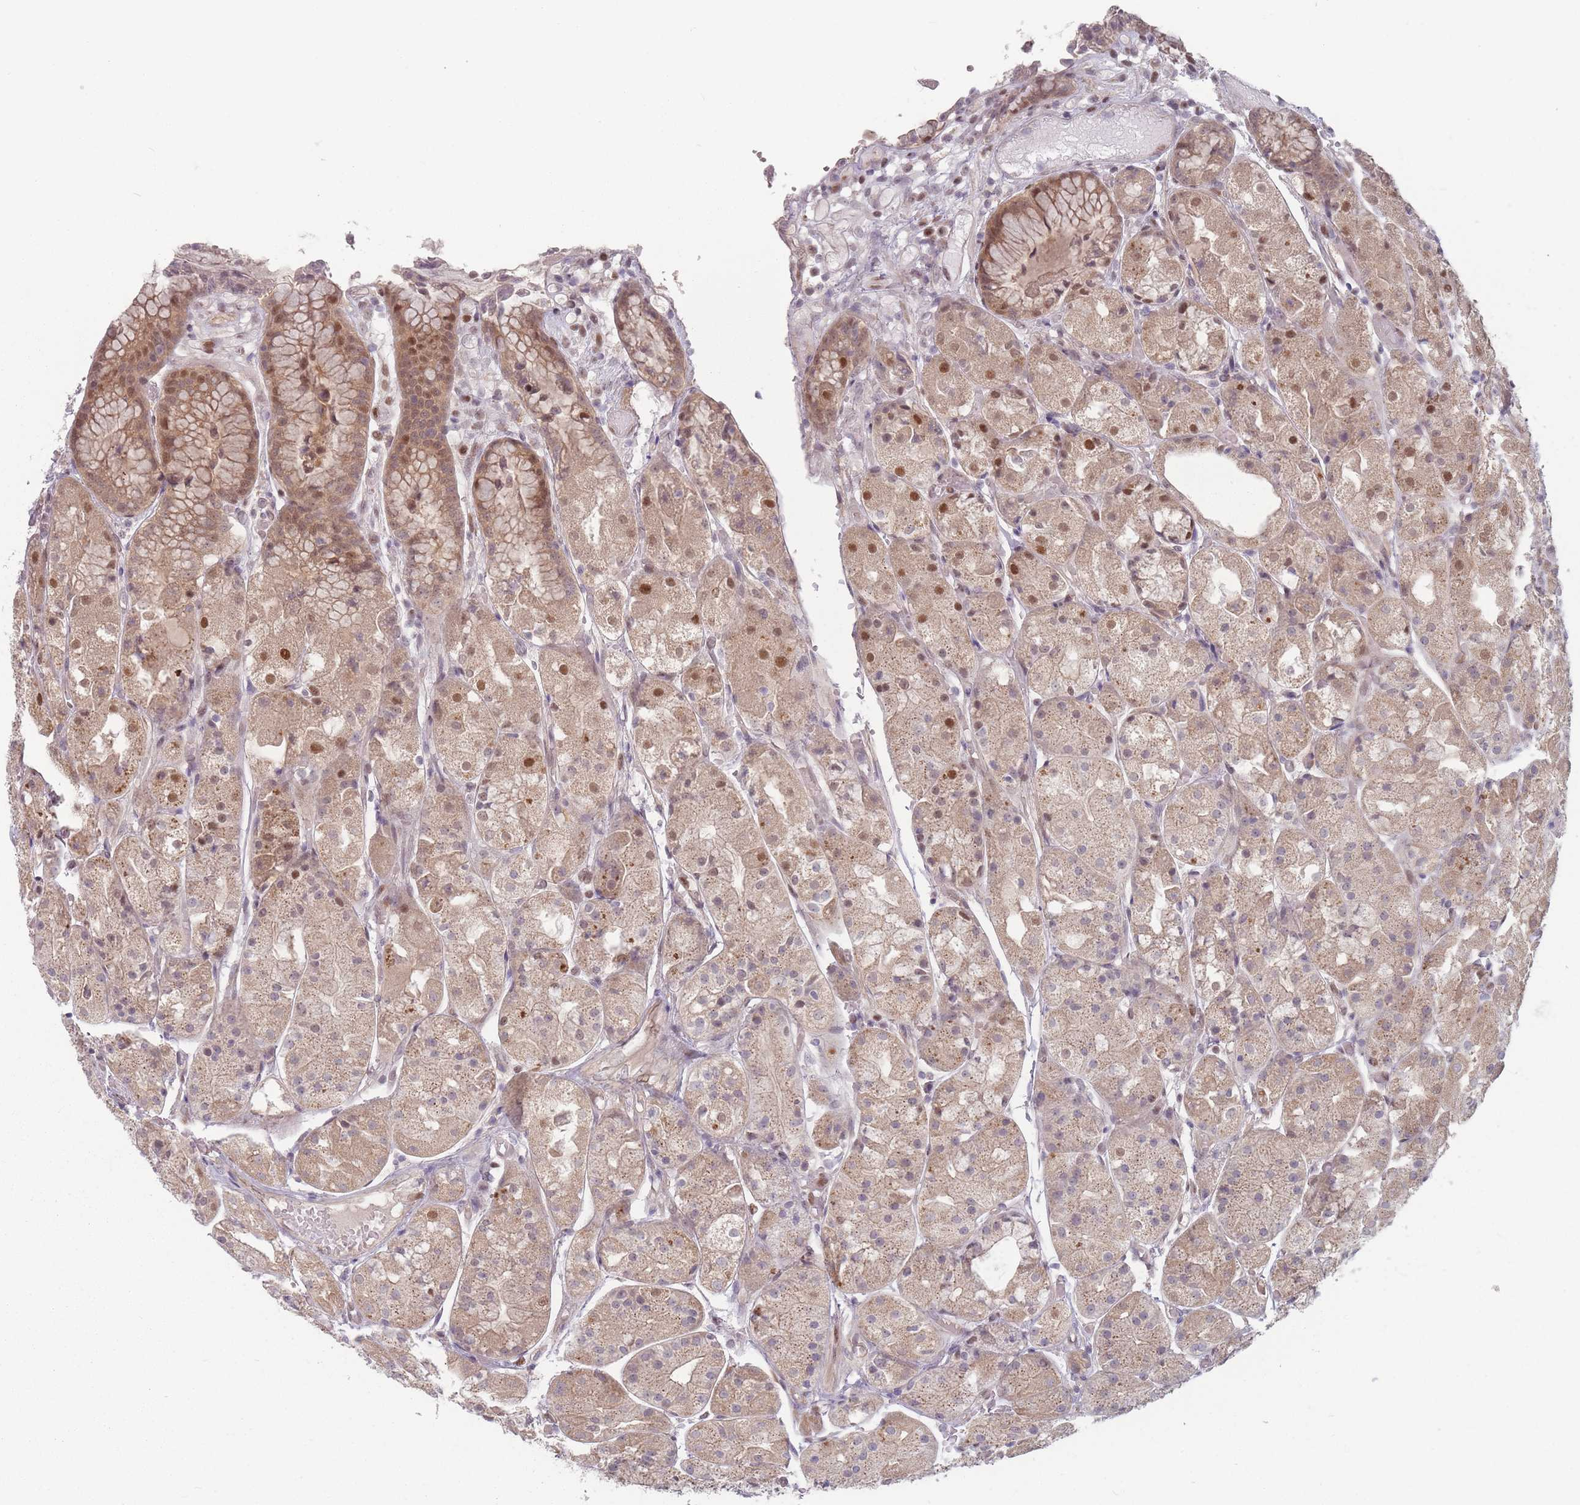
{"staining": {"intensity": "moderate", "quantity": ">75%", "location": "cytoplasmic/membranous,nuclear"}, "tissue": "stomach", "cell_type": "Glandular cells", "image_type": "normal", "snomed": [{"axis": "morphology", "description": "Normal tissue, NOS"}, {"axis": "topography", "description": "Stomach, upper"}], "caption": "Moderate cytoplasmic/membranous,nuclear protein expression is identified in approximately >75% of glandular cells in stomach.", "gene": "SH3BGRL2", "patient": {"sex": "male", "age": 72}}